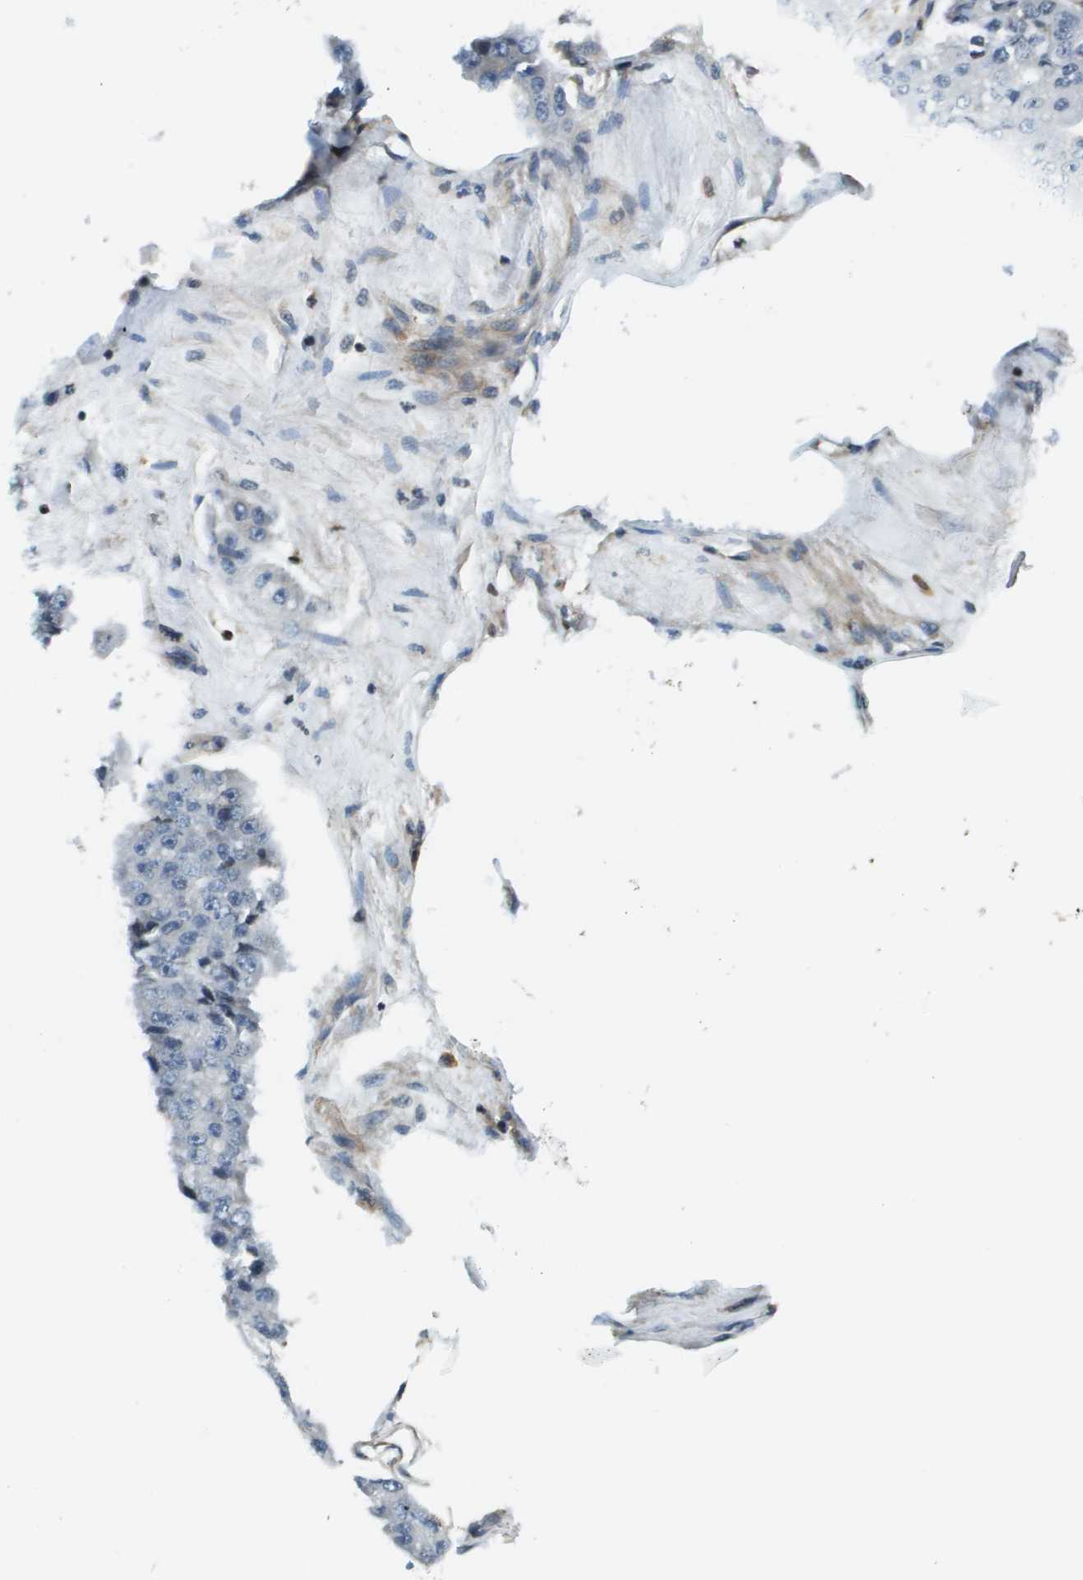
{"staining": {"intensity": "negative", "quantity": "none", "location": "none"}, "tissue": "pancreatic cancer", "cell_type": "Tumor cells", "image_type": "cancer", "snomed": [{"axis": "morphology", "description": "Adenocarcinoma, NOS"}, {"axis": "topography", "description": "Pancreas"}], "caption": "Immunohistochemical staining of human pancreatic cancer (adenocarcinoma) reveals no significant expression in tumor cells.", "gene": "ESYT1", "patient": {"sex": "male", "age": 50}}